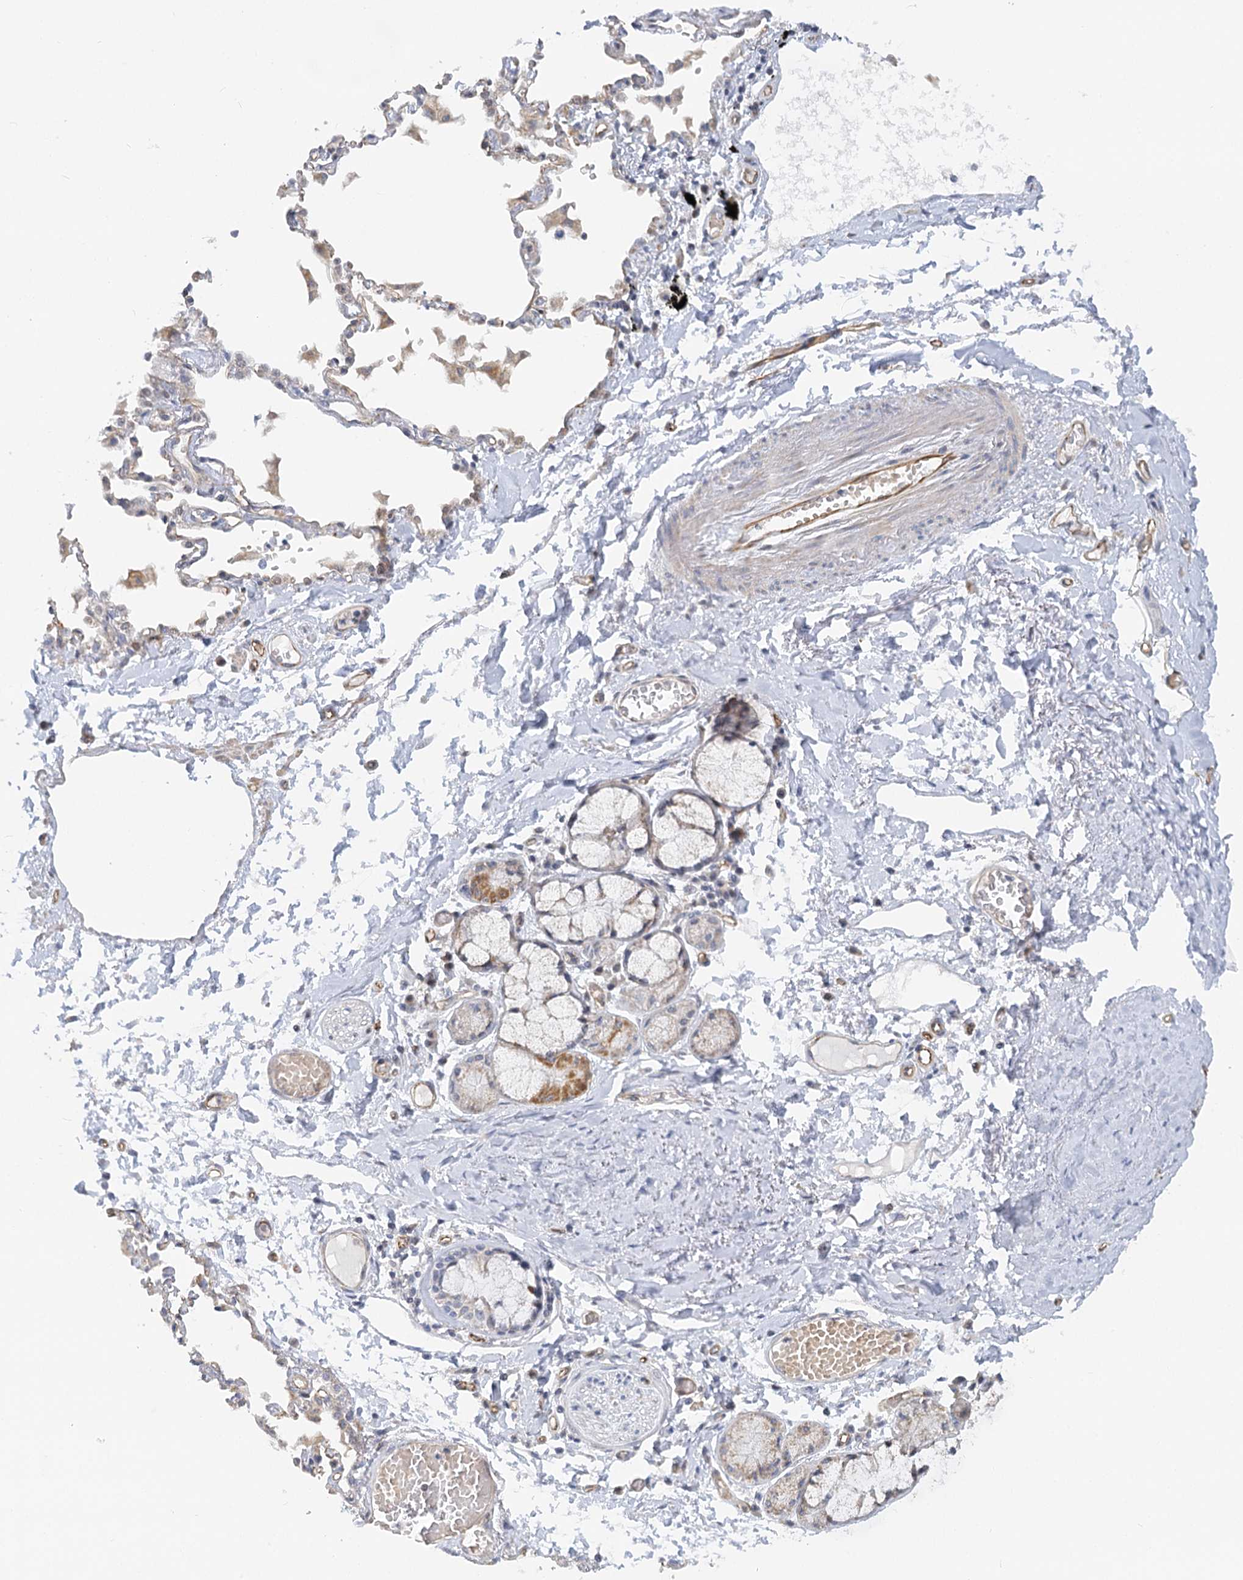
{"staining": {"intensity": "negative", "quantity": "none", "location": "none"}, "tissue": "adipose tissue", "cell_type": "Adipocytes", "image_type": "normal", "snomed": [{"axis": "morphology", "description": "Normal tissue, NOS"}, {"axis": "topography", "description": "Cartilage tissue"}, {"axis": "topography", "description": "Bronchus"}, {"axis": "topography", "description": "Lung"}, {"axis": "topography", "description": "Peripheral nerve tissue"}], "caption": "This is an IHC micrograph of normal human adipose tissue. There is no staining in adipocytes.", "gene": "NELL2", "patient": {"sex": "female", "age": 49}}